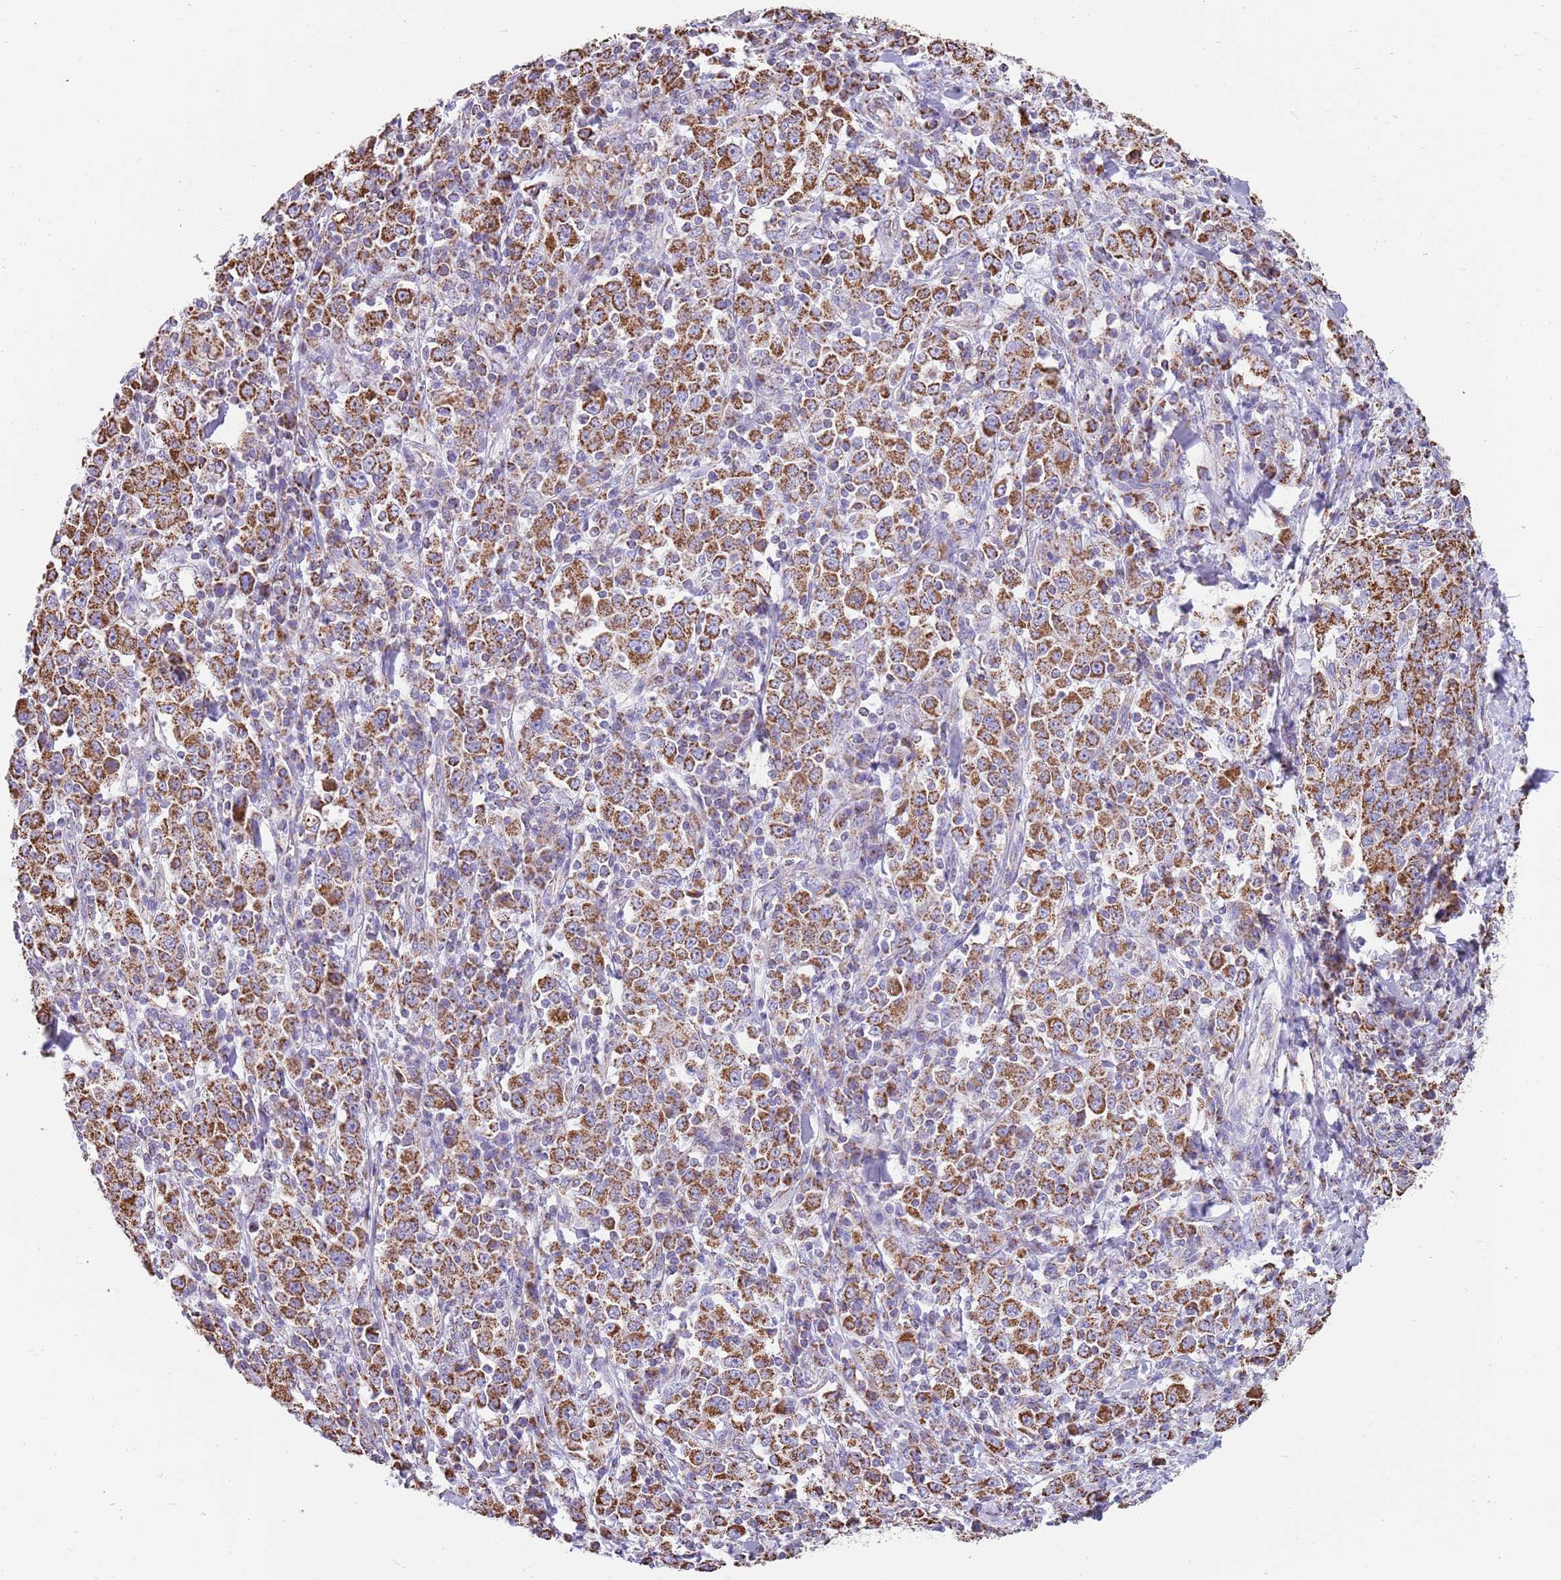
{"staining": {"intensity": "strong", "quantity": ">75%", "location": "cytoplasmic/membranous"}, "tissue": "stomach cancer", "cell_type": "Tumor cells", "image_type": "cancer", "snomed": [{"axis": "morphology", "description": "Normal tissue, NOS"}, {"axis": "morphology", "description": "Adenocarcinoma, NOS"}, {"axis": "topography", "description": "Stomach, upper"}, {"axis": "topography", "description": "Stomach"}], "caption": "Stomach adenocarcinoma stained with a protein marker exhibits strong staining in tumor cells.", "gene": "TTLL1", "patient": {"sex": "male", "age": 59}}